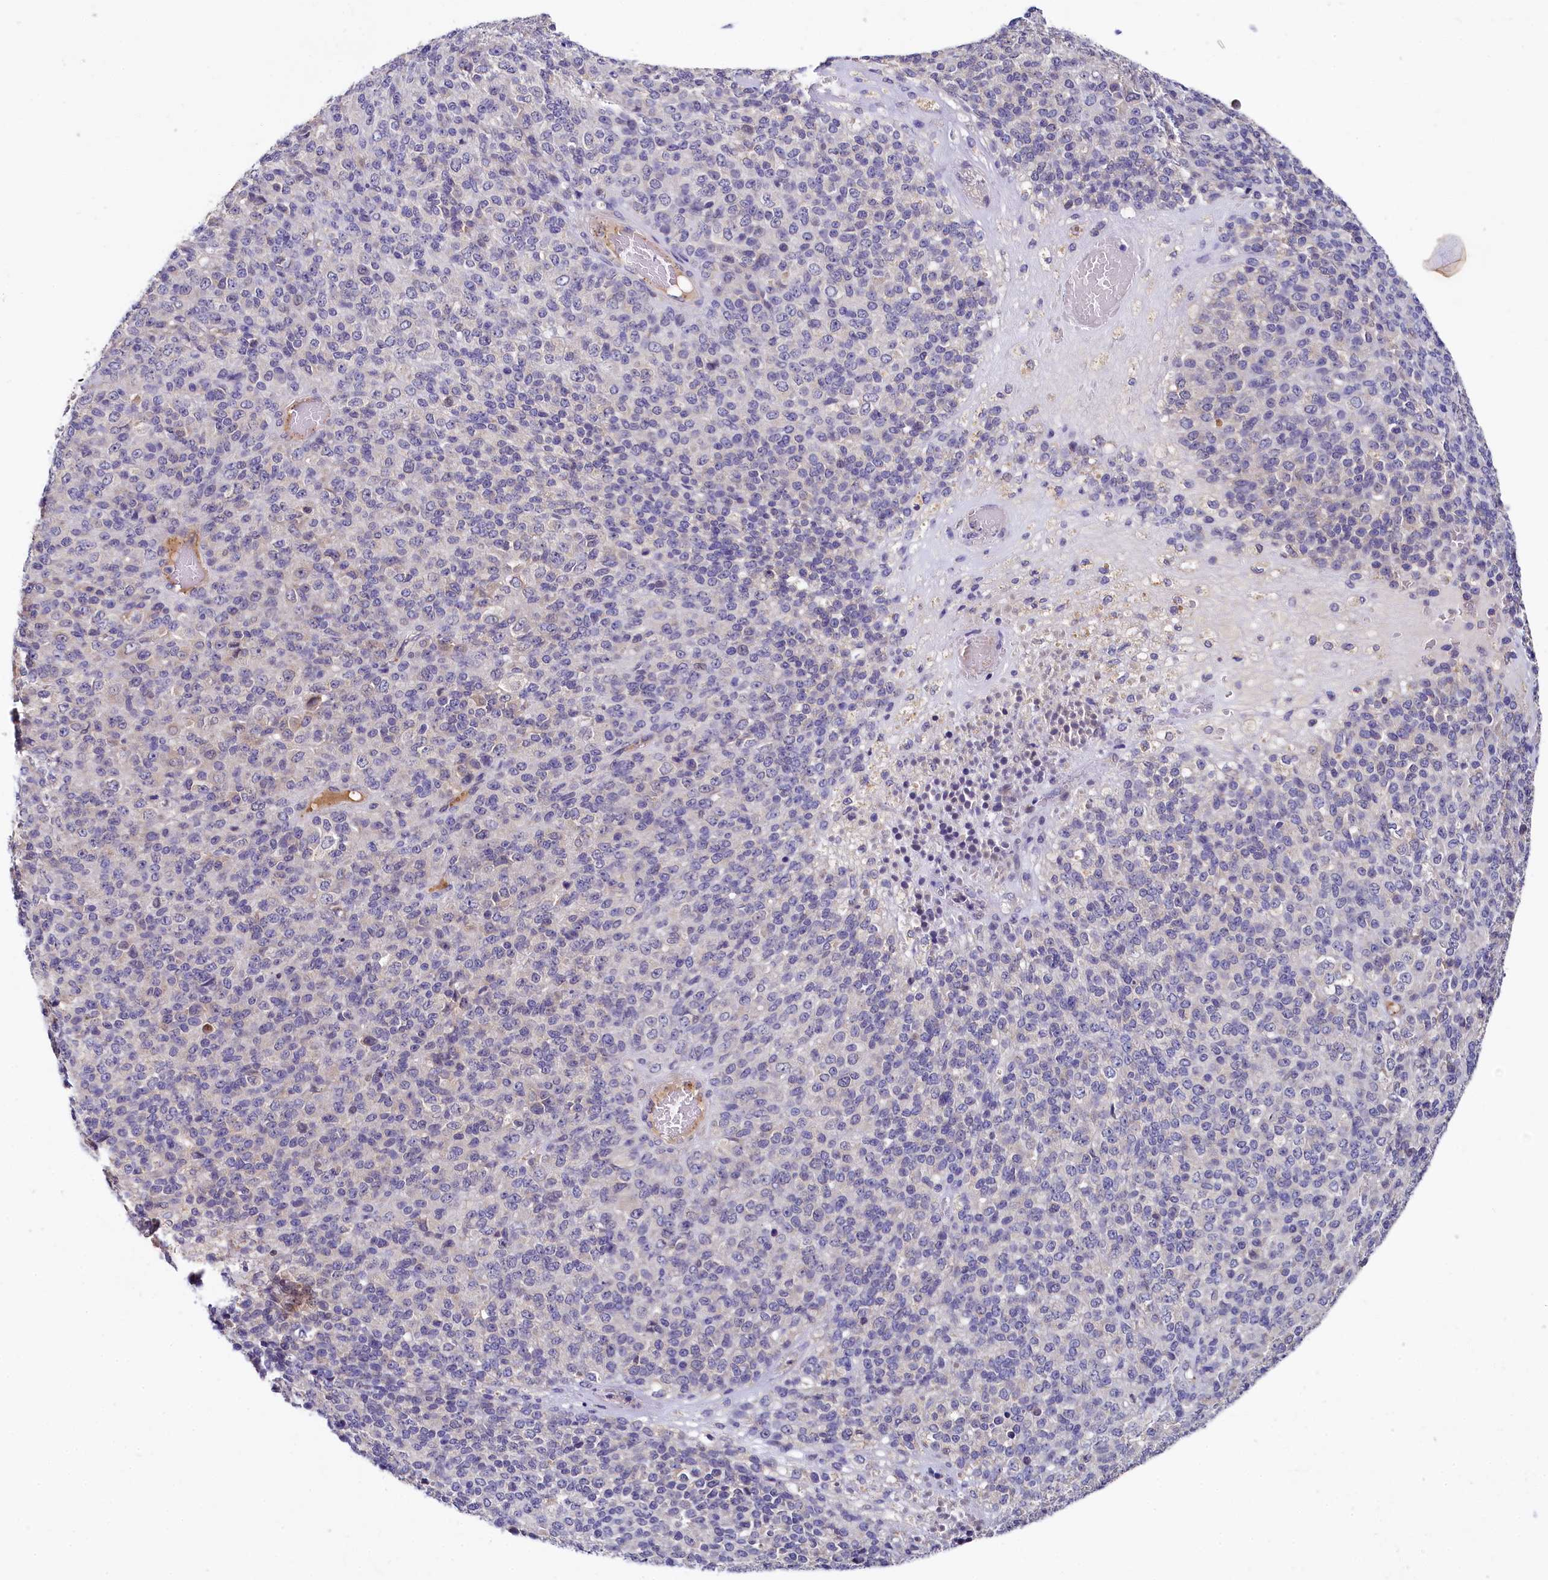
{"staining": {"intensity": "negative", "quantity": "none", "location": "none"}, "tissue": "melanoma", "cell_type": "Tumor cells", "image_type": "cancer", "snomed": [{"axis": "morphology", "description": "Malignant melanoma, Metastatic site"}, {"axis": "topography", "description": "Brain"}], "caption": "This is an IHC histopathology image of melanoma. There is no expression in tumor cells.", "gene": "SPINK9", "patient": {"sex": "female", "age": 56}}